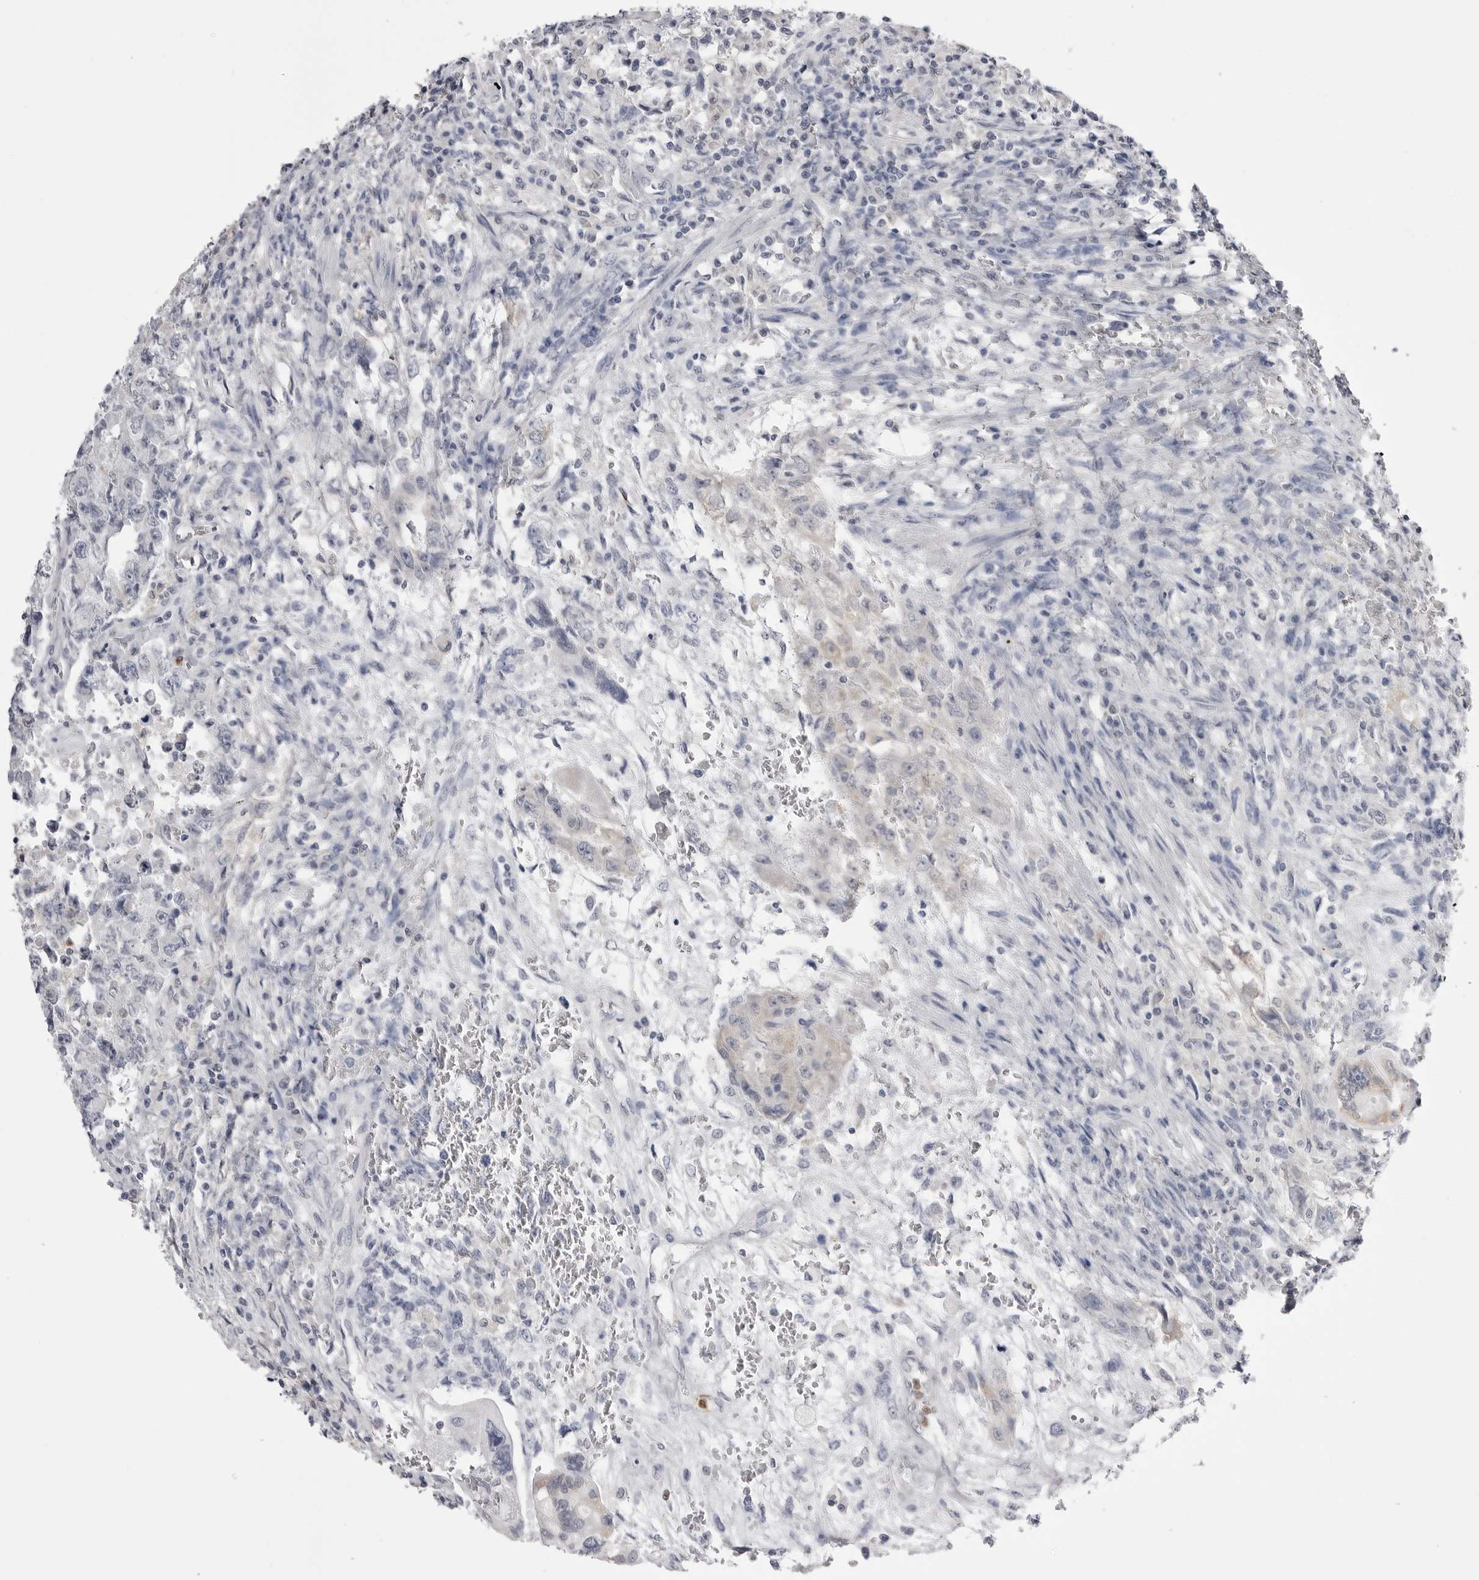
{"staining": {"intensity": "negative", "quantity": "none", "location": "none"}, "tissue": "testis cancer", "cell_type": "Tumor cells", "image_type": "cancer", "snomed": [{"axis": "morphology", "description": "Carcinoma, Embryonal, NOS"}, {"axis": "topography", "description": "Testis"}], "caption": "Immunohistochemistry (IHC) photomicrograph of human testis cancer (embryonal carcinoma) stained for a protein (brown), which exhibits no staining in tumor cells. Nuclei are stained in blue.", "gene": "STAP2", "patient": {"sex": "male", "age": 26}}